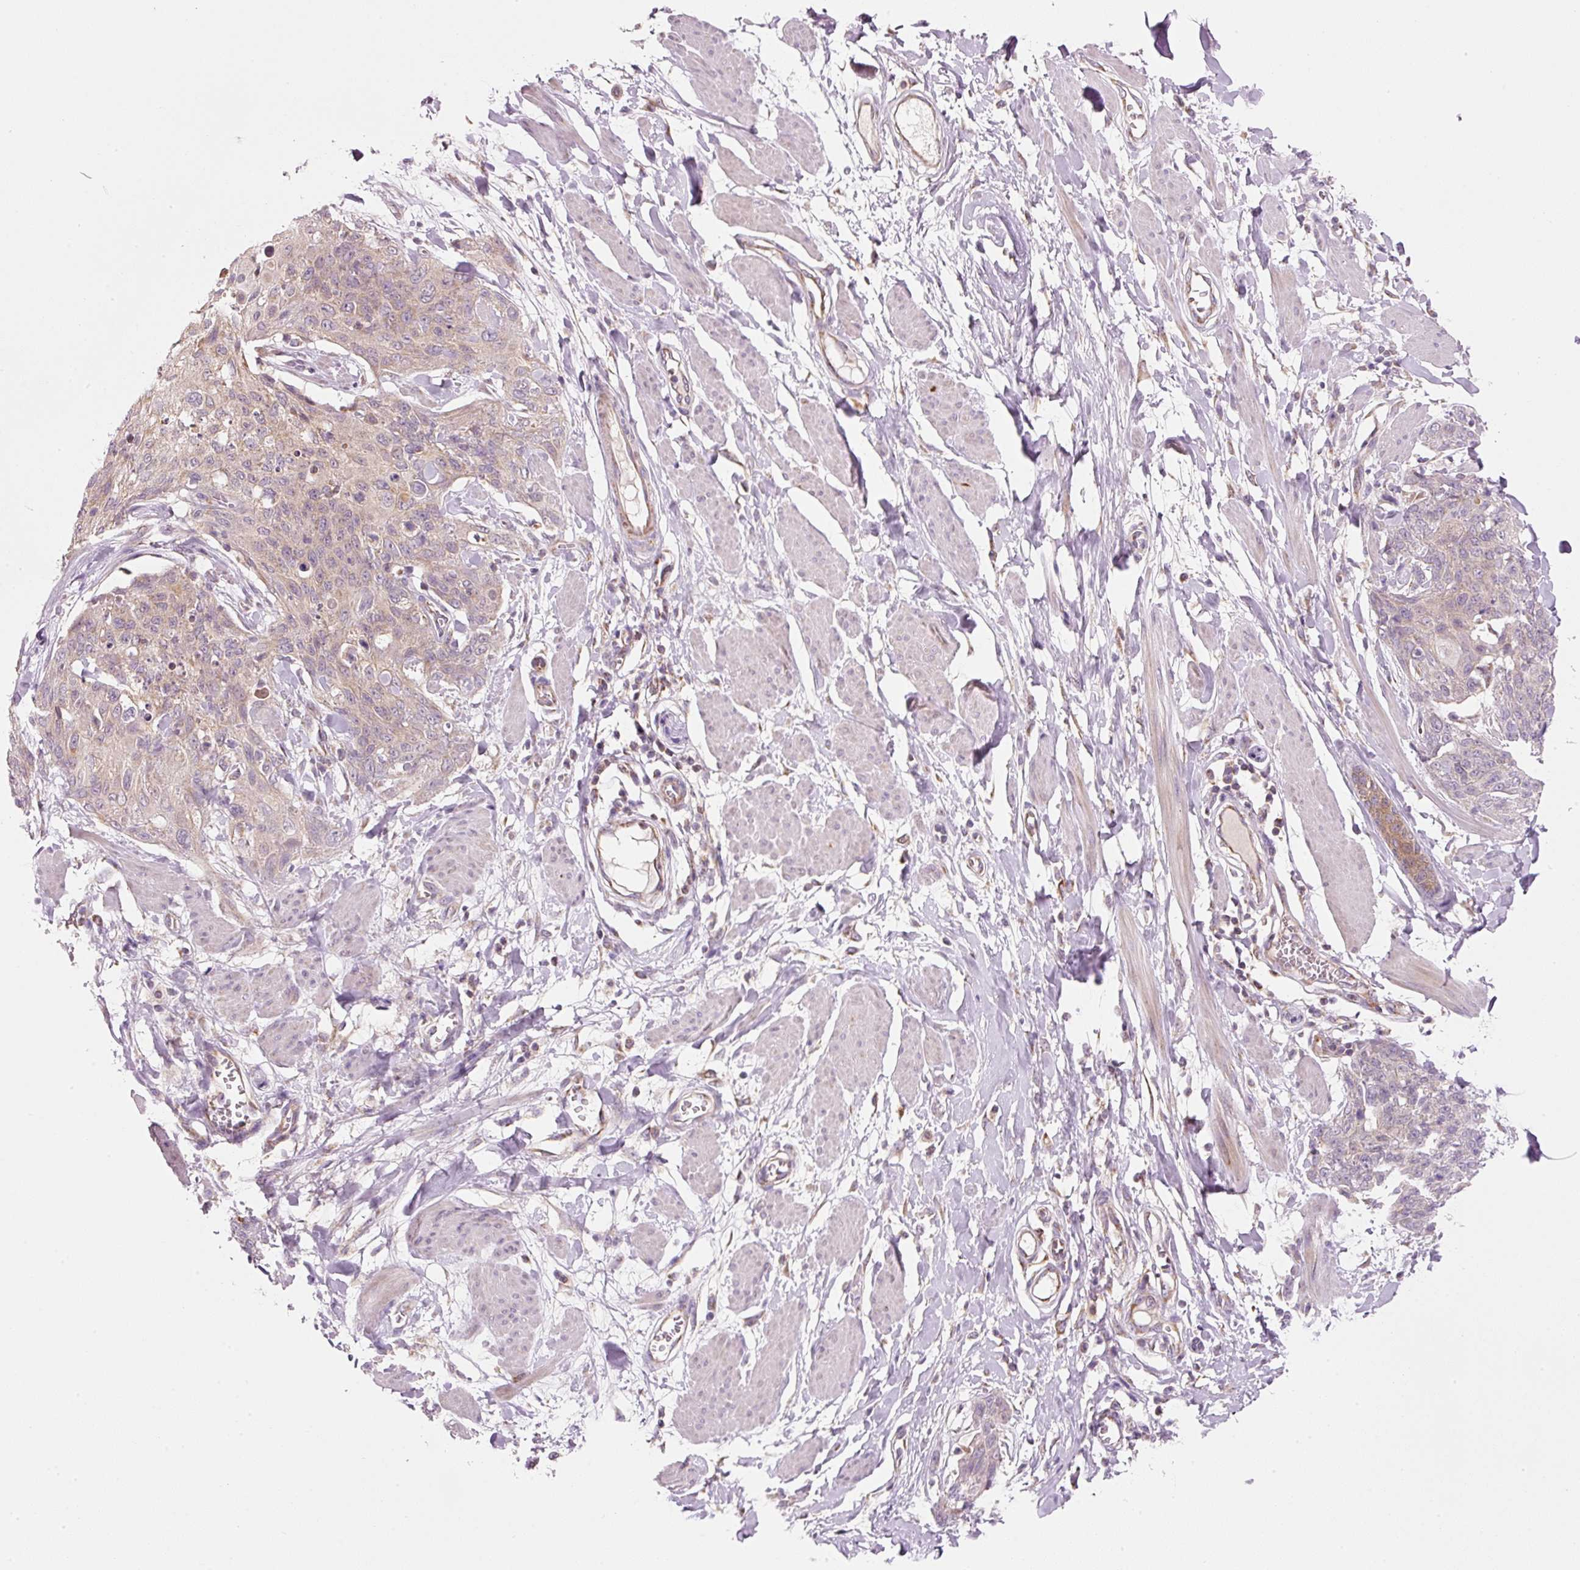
{"staining": {"intensity": "moderate", "quantity": "<25%", "location": "cytoplasmic/membranous"}, "tissue": "skin cancer", "cell_type": "Tumor cells", "image_type": "cancer", "snomed": [{"axis": "morphology", "description": "Squamous cell carcinoma, NOS"}, {"axis": "topography", "description": "Skin"}, {"axis": "topography", "description": "Vulva"}], "caption": "Immunohistochemical staining of human squamous cell carcinoma (skin) exhibits low levels of moderate cytoplasmic/membranous protein positivity in about <25% of tumor cells.", "gene": "FAM78B", "patient": {"sex": "female", "age": 85}}